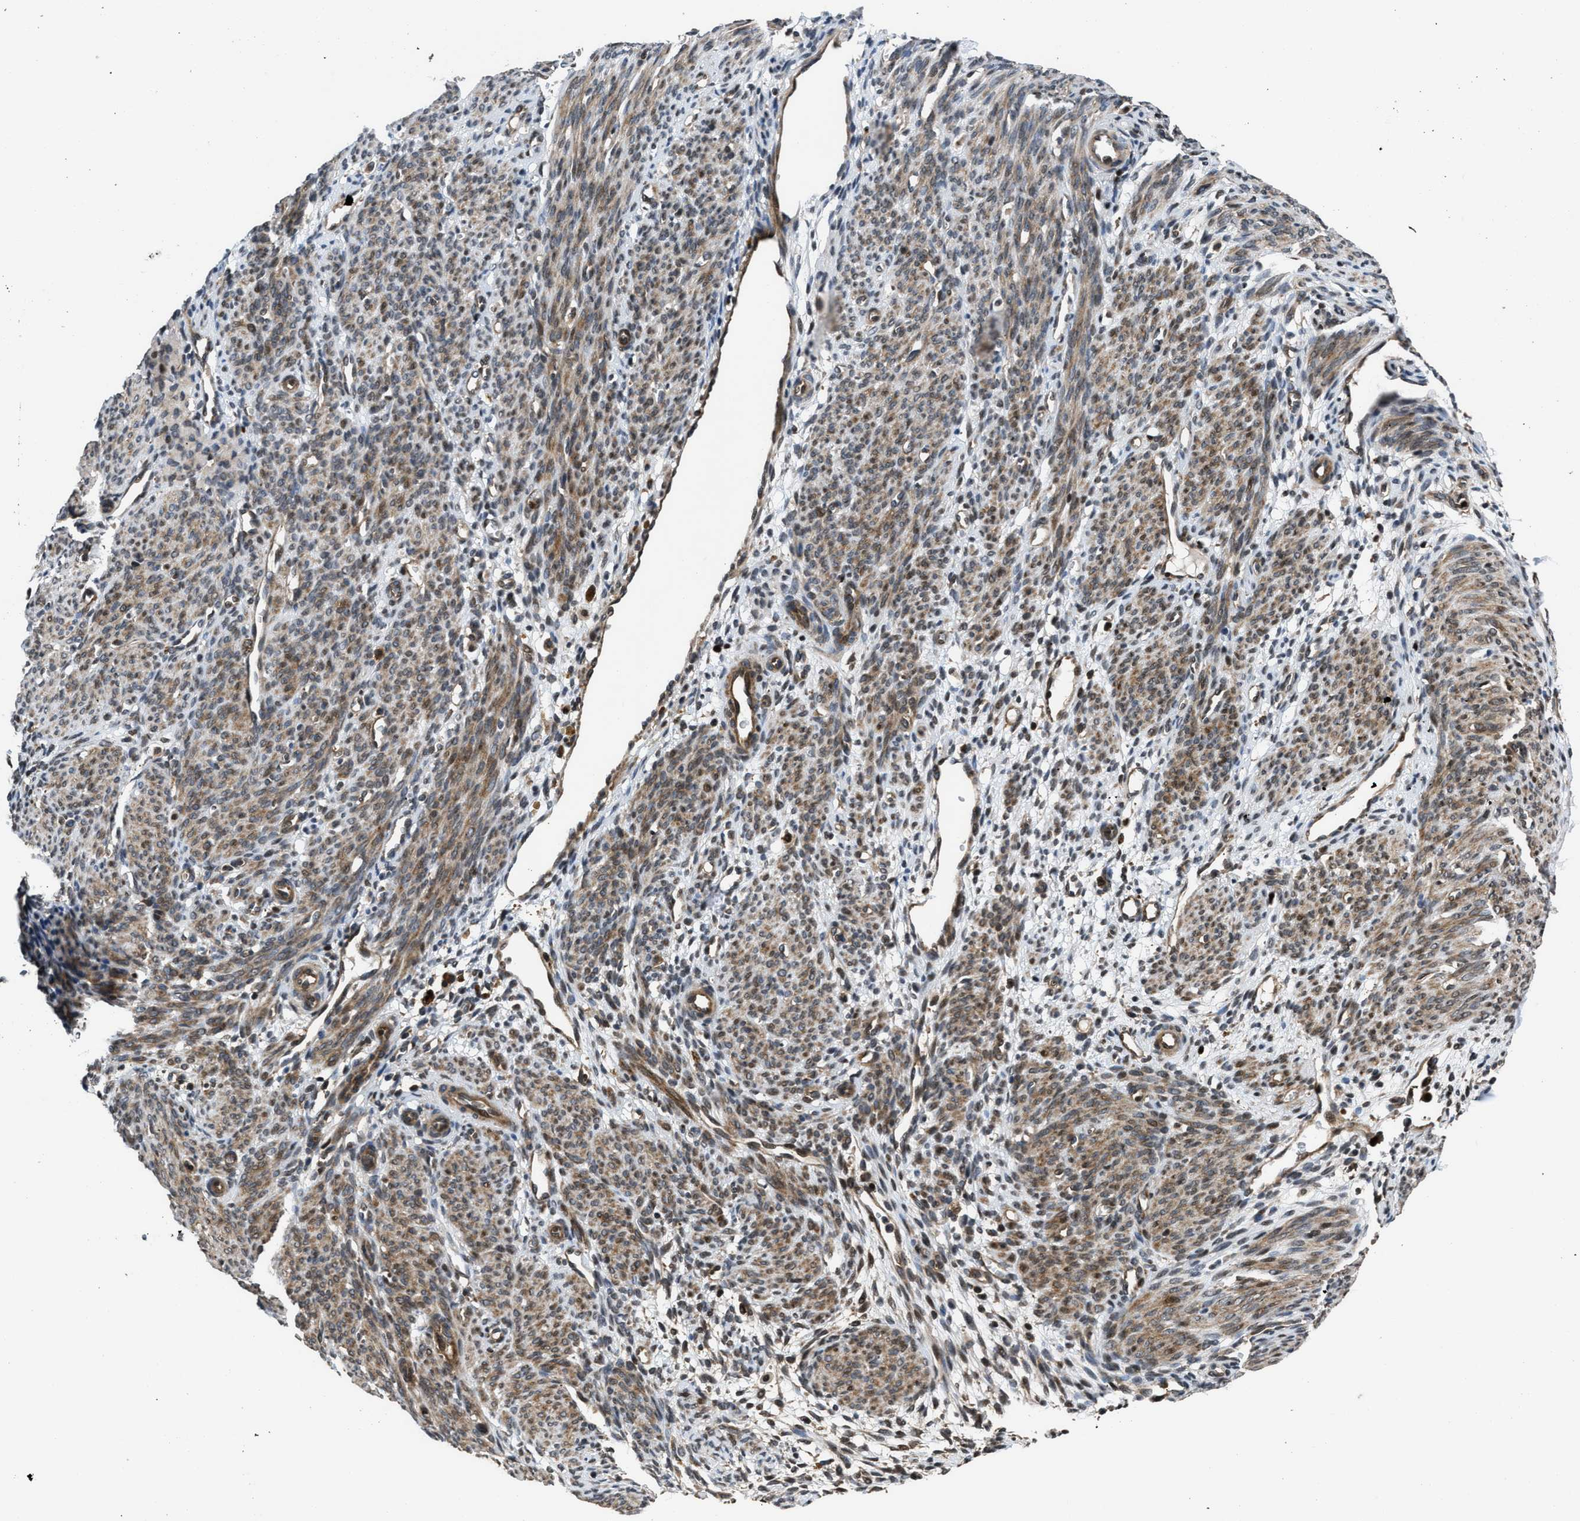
{"staining": {"intensity": "weak", "quantity": "<25%", "location": "cytoplasmic/membranous"}, "tissue": "endometrium", "cell_type": "Cells in endometrial stroma", "image_type": "normal", "snomed": [{"axis": "morphology", "description": "Normal tissue, NOS"}, {"axis": "morphology", "description": "Adenocarcinoma, NOS"}, {"axis": "topography", "description": "Endometrium"}, {"axis": "topography", "description": "Ovary"}], "caption": "This is an IHC histopathology image of benign human endometrium. There is no positivity in cells in endometrial stroma.", "gene": "CTBS", "patient": {"sex": "female", "age": 68}}